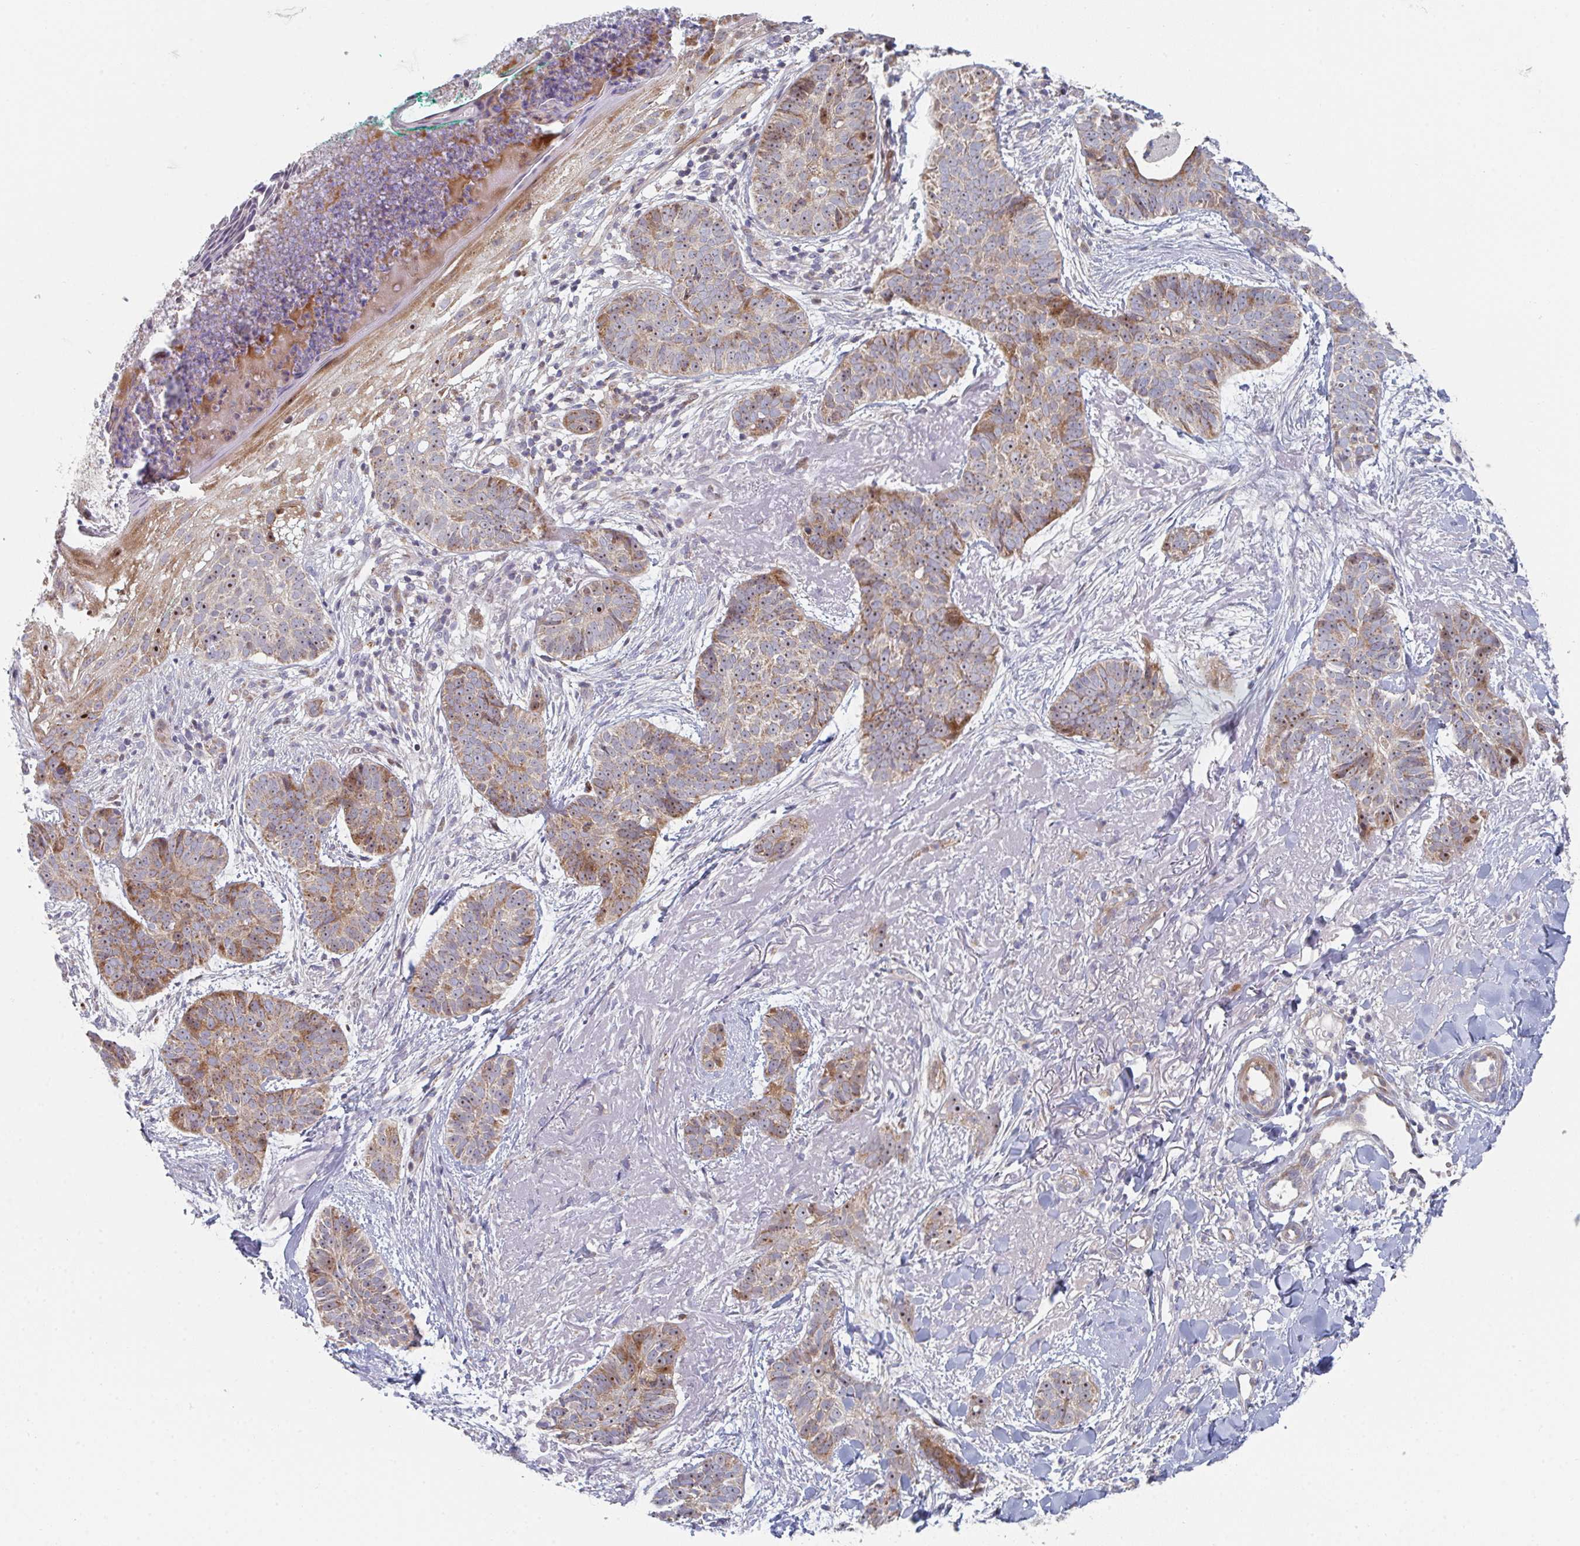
{"staining": {"intensity": "moderate", "quantity": "25%-75%", "location": "cytoplasmic/membranous,nuclear"}, "tissue": "skin cancer", "cell_type": "Tumor cells", "image_type": "cancer", "snomed": [{"axis": "morphology", "description": "Basal cell carcinoma"}, {"axis": "topography", "description": "Skin"}, {"axis": "topography", "description": "Skin of face"}, {"axis": "topography", "description": "Skin of nose"}], "caption": "Skin basal cell carcinoma tissue shows moderate cytoplasmic/membranous and nuclear expression in about 25%-75% of tumor cells", "gene": "ZNF644", "patient": {"sex": "female", "age": 86}}